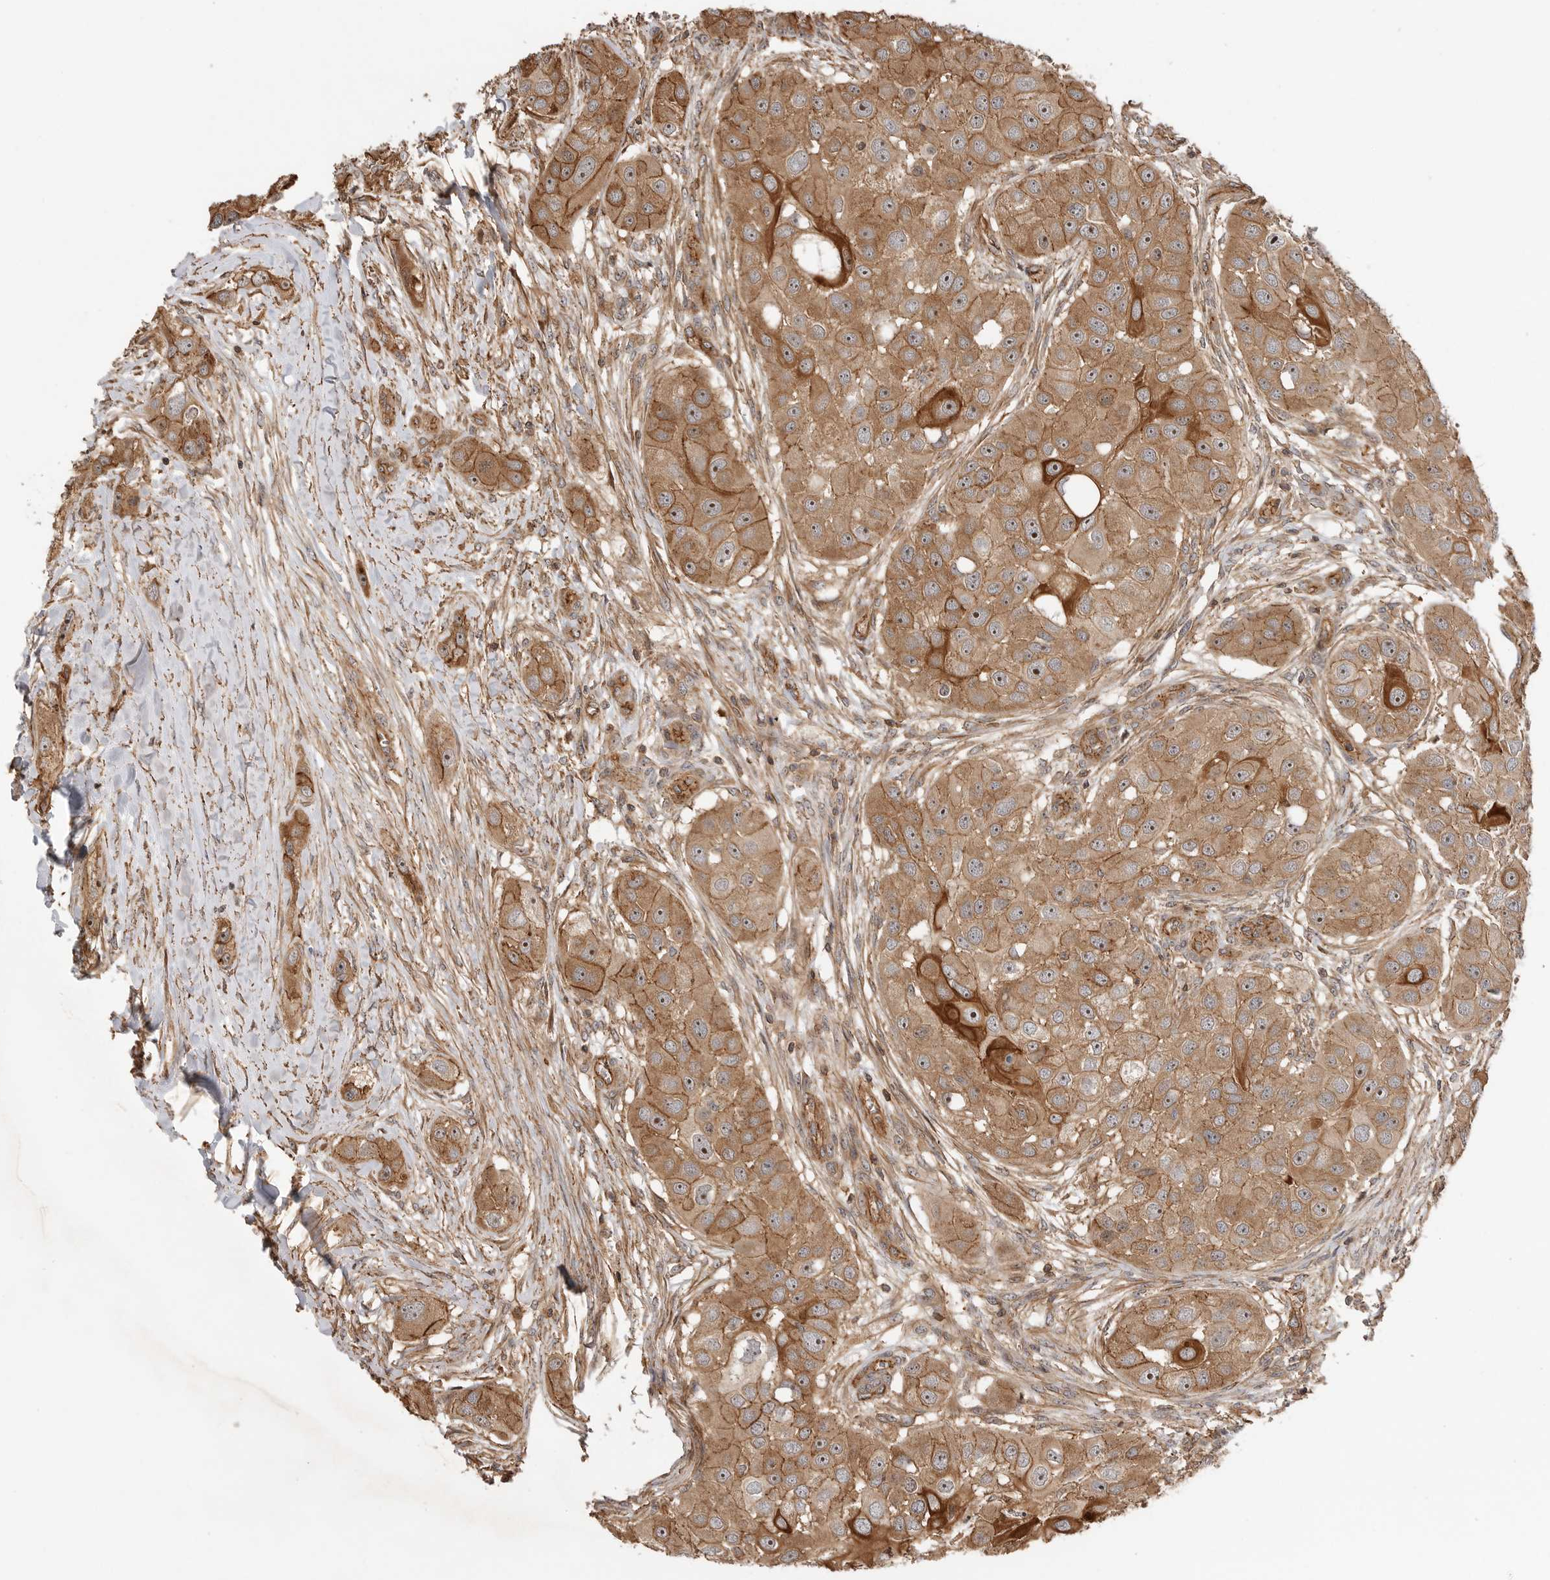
{"staining": {"intensity": "moderate", "quantity": ">75%", "location": "cytoplasmic/membranous,nuclear"}, "tissue": "head and neck cancer", "cell_type": "Tumor cells", "image_type": "cancer", "snomed": [{"axis": "morphology", "description": "Normal tissue, NOS"}, {"axis": "morphology", "description": "Squamous cell carcinoma, NOS"}, {"axis": "topography", "description": "Skeletal muscle"}, {"axis": "topography", "description": "Head-Neck"}], "caption": "A medium amount of moderate cytoplasmic/membranous and nuclear expression is present in about >75% of tumor cells in head and neck cancer tissue.", "gene": "GPATCH2", "patient": {"sex": "male", "age": 51}}